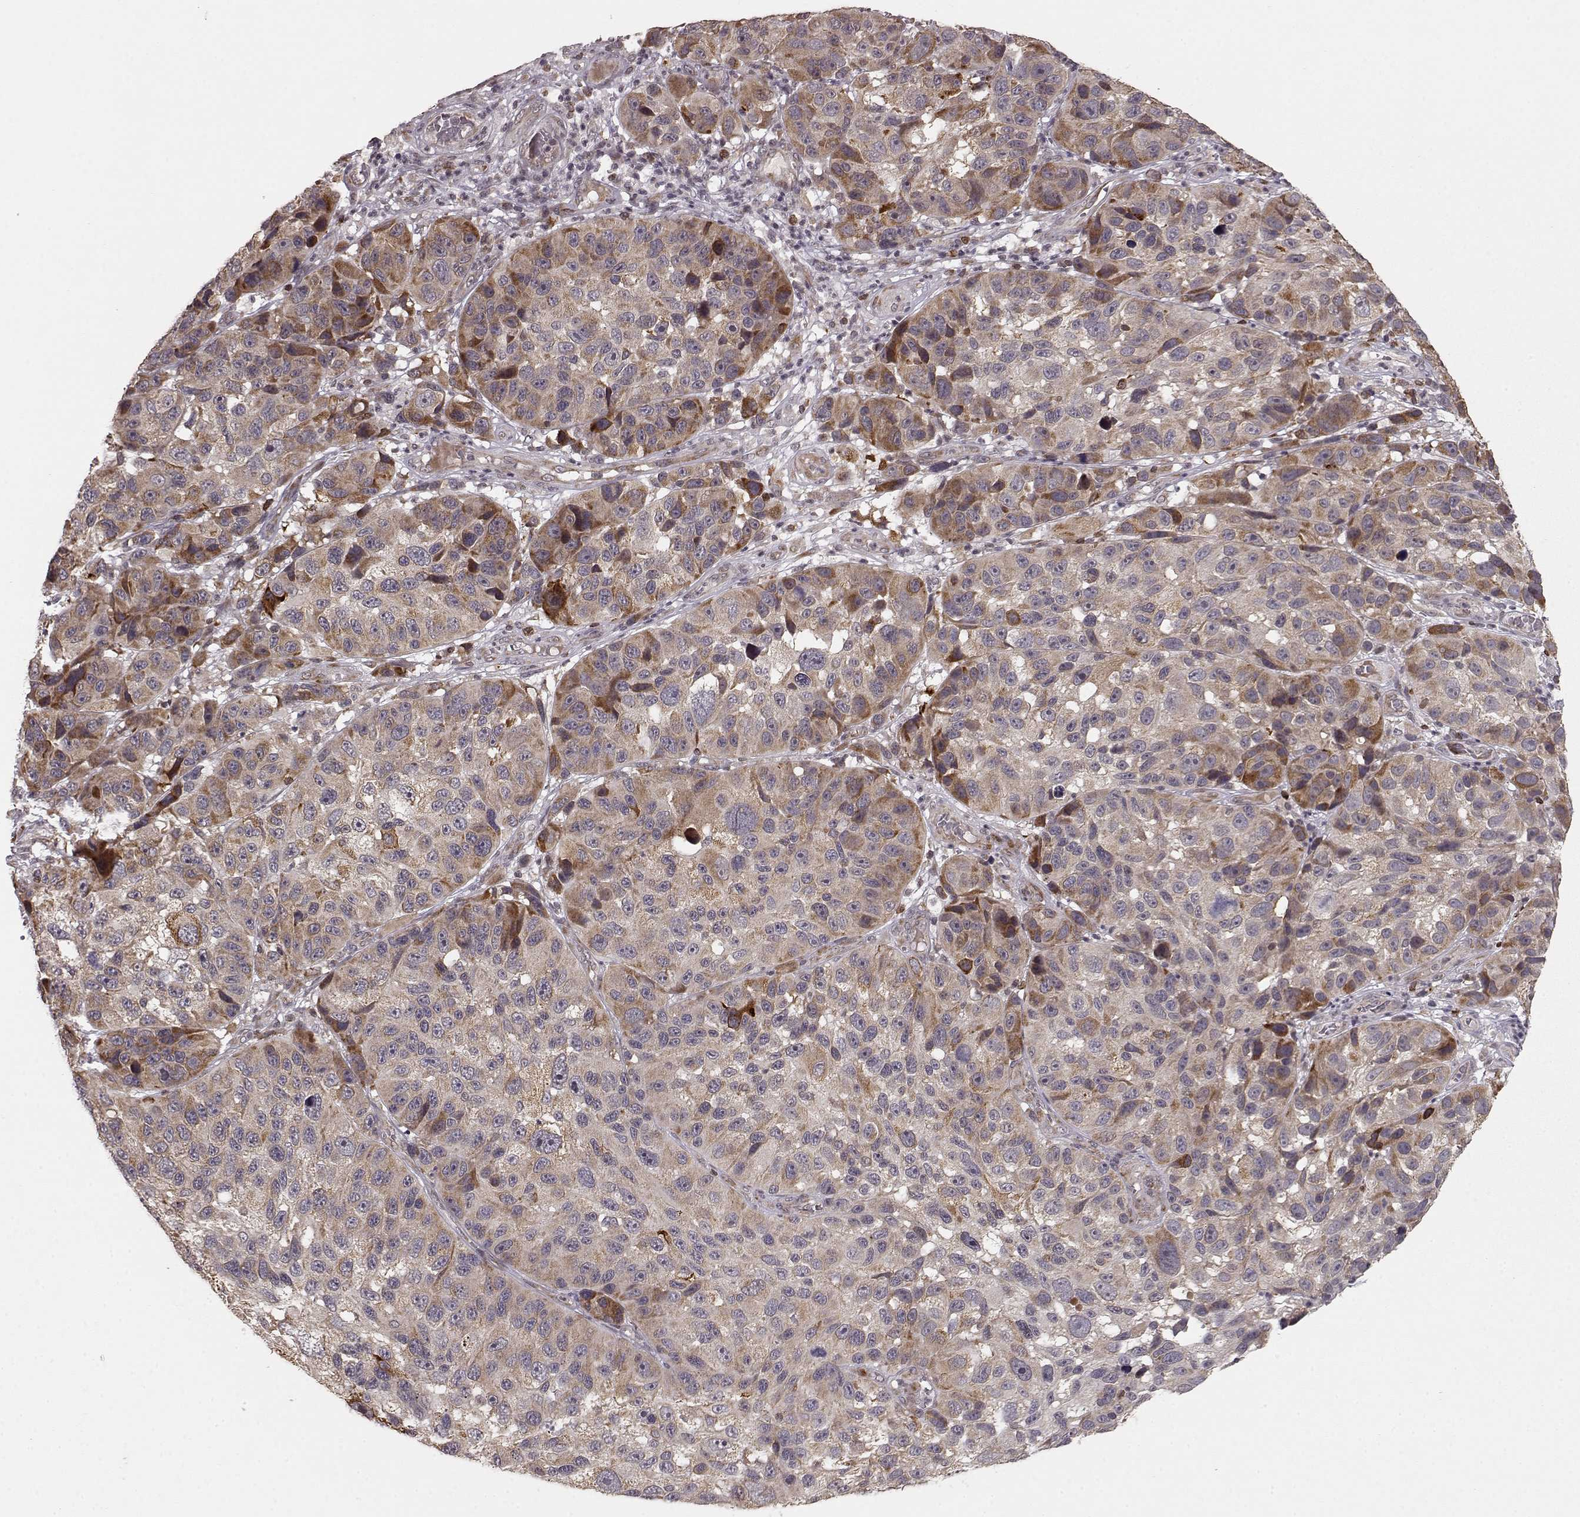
{"staining": {"intensity": "moderate", "quantity": ">75%", "location": "cytoplasmic/membranous"}, "tissue": "melanoma", "cell_type": "Tumor cells", "image_type": "cancer", "snomed": [{"axis": "morphology", "description": "Malignant melanoma, NOS"}, {"axis": "topography", "description": "Skin"}], "caption": "The photomicrograph exhibits immunohistochemical staining of malignant melanoma. There is moderate cytoplasmic/membranous expression is present in approximately >75% of tumor cells. The staining was performed using DAB, with brown indicating positive protein expression. Nuclei are stained blue with hematoxylin.", "gene": "ELOVL5", "patient": {"sex": "male", "age": 53}}